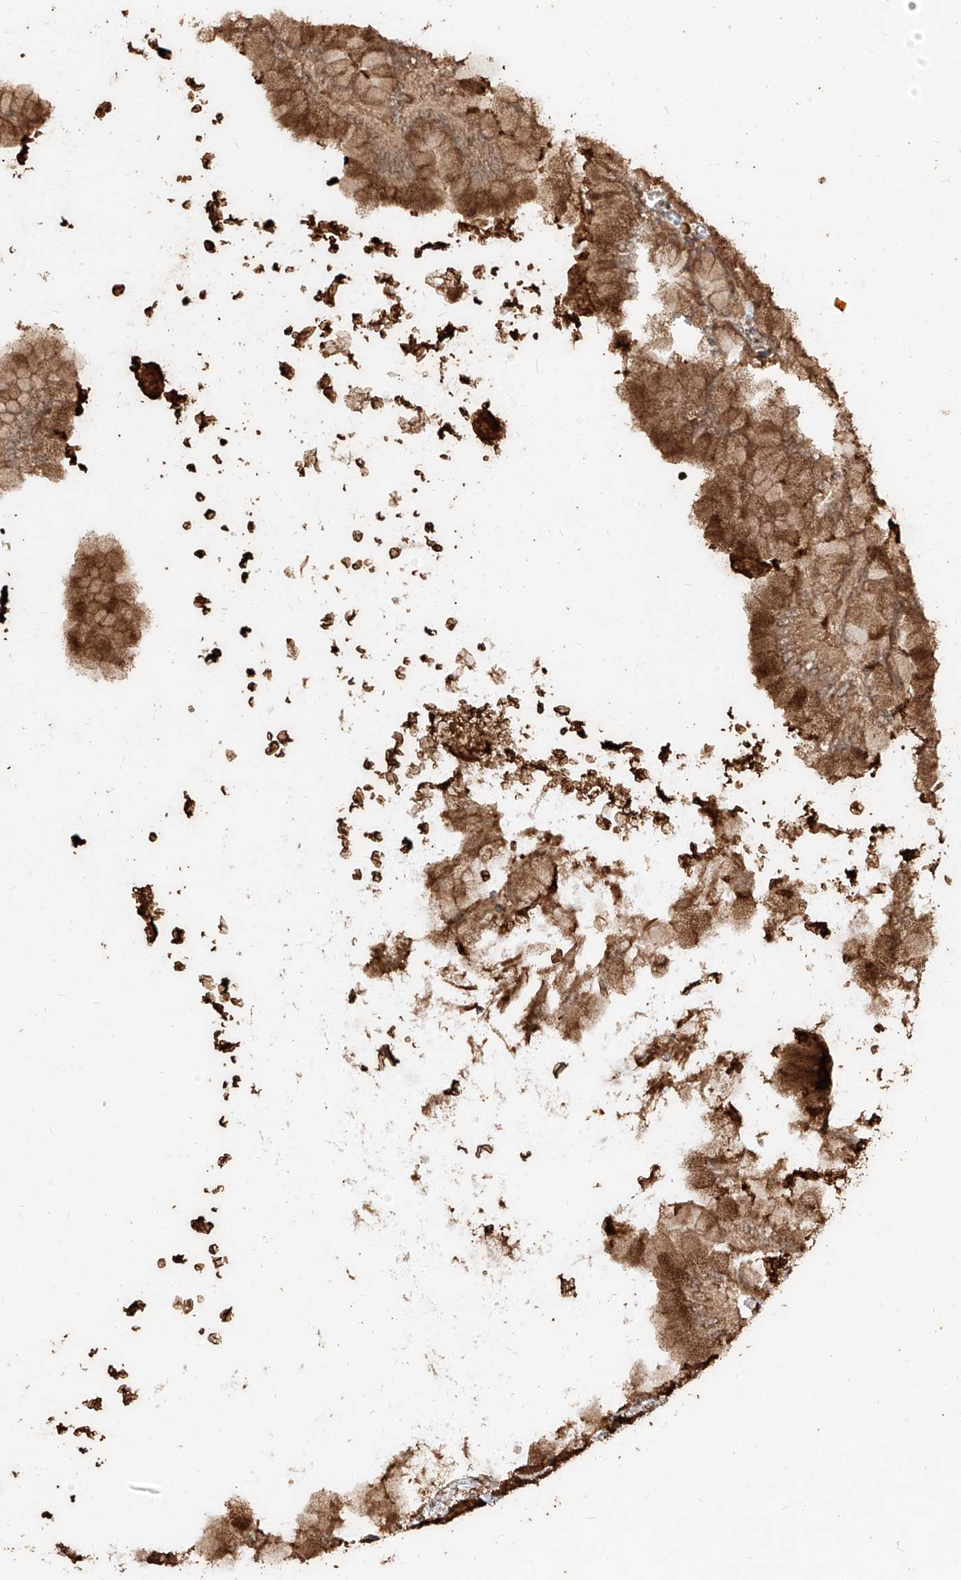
{"staining": {"intensity": "strong", "quantity": ">75%", "location": "cytoplasmic/membranous,nuclear"}, "tissue": "stomach", "cell_type": "Glandular cells", "image_type": "normal", "snomed": [{"axis": "morphology", "description": "Normal tissue, NOS"}, {"axis": "topography", "description": "Stomach, upper"}], "caption": "Strong cytoplasmic/membranous,nuclear protein expression is seen in about >75% of glandular cells in stomach.", "gene": "ZNF660", "patient": {"sex": "female", "age": 56}}